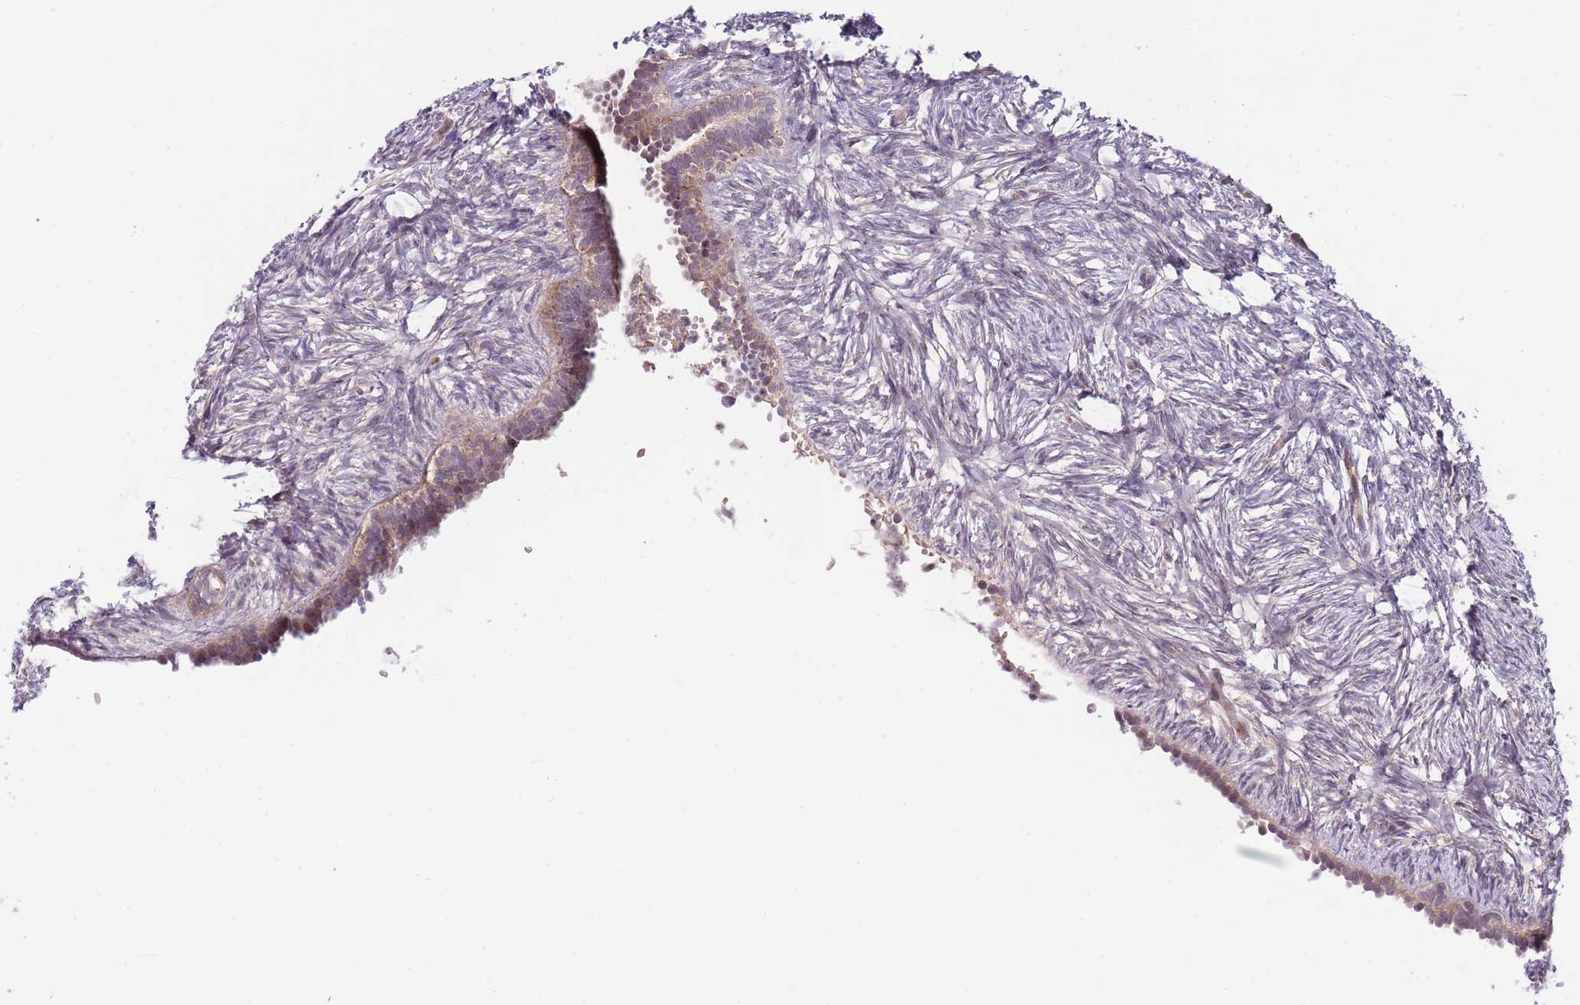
{"staining": {"intensity": "negative", "quantity": "none", "location": "none"}, "tissue": "ovary", "cell_type": "Ovarian stroma cells", "image_type": "normal", "snomed": [{"axis": "morphology", "description": "Normal tissue, NOS"}, {"axis": "topography", "description": "Ovary"}], "caption": "Immunohistochemical staining of normal ovary exhibits no significant expression in ovarian stroma cells. (DAB IHC, high magnification).", "gene": "PRR16", "patient": {"sex": "female", "age": 51}}